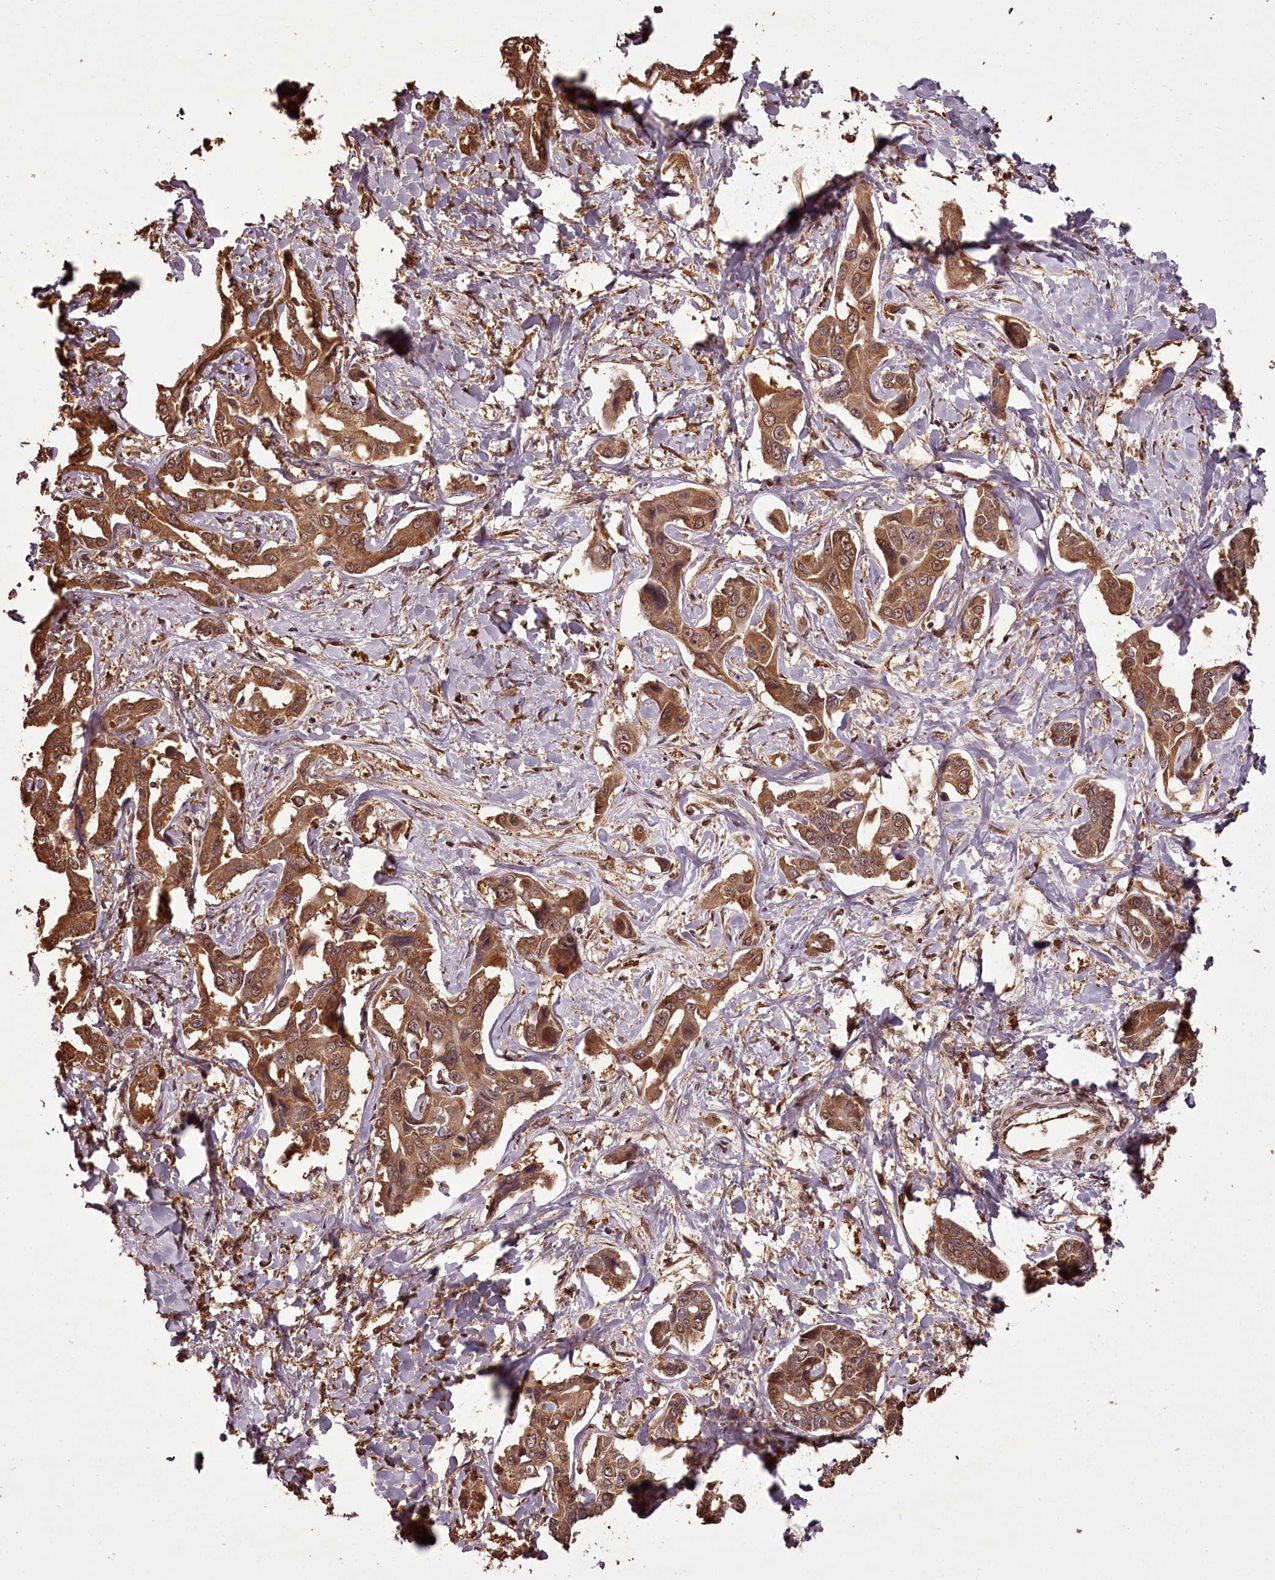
{"staining": {"intensity": "moderate", "quantity": ">75%", "location": "cytoplasmic/membranous,nuclear"}, "tissue": "liver cancer", "cell_type": "Tumor cells", "image_type": "cancer", "snomed": [{"axis": "morphology", "description": "Cholangiocarcinoma"}, {"axis": "topography", "description": "Liver"}], "caption": "Protein staining by immunohistochemistry demonstrates moderate cytoplasmic/membranous and nuclear positivity in approximately >75% of tumor cells in liver cancer. (DAB (3,3'-diaminobenzidine) = brown stain, brightfield microscopy at high magnification).", "gene": "NPRL2", "patient": {"sex": "male", "age": 59}}